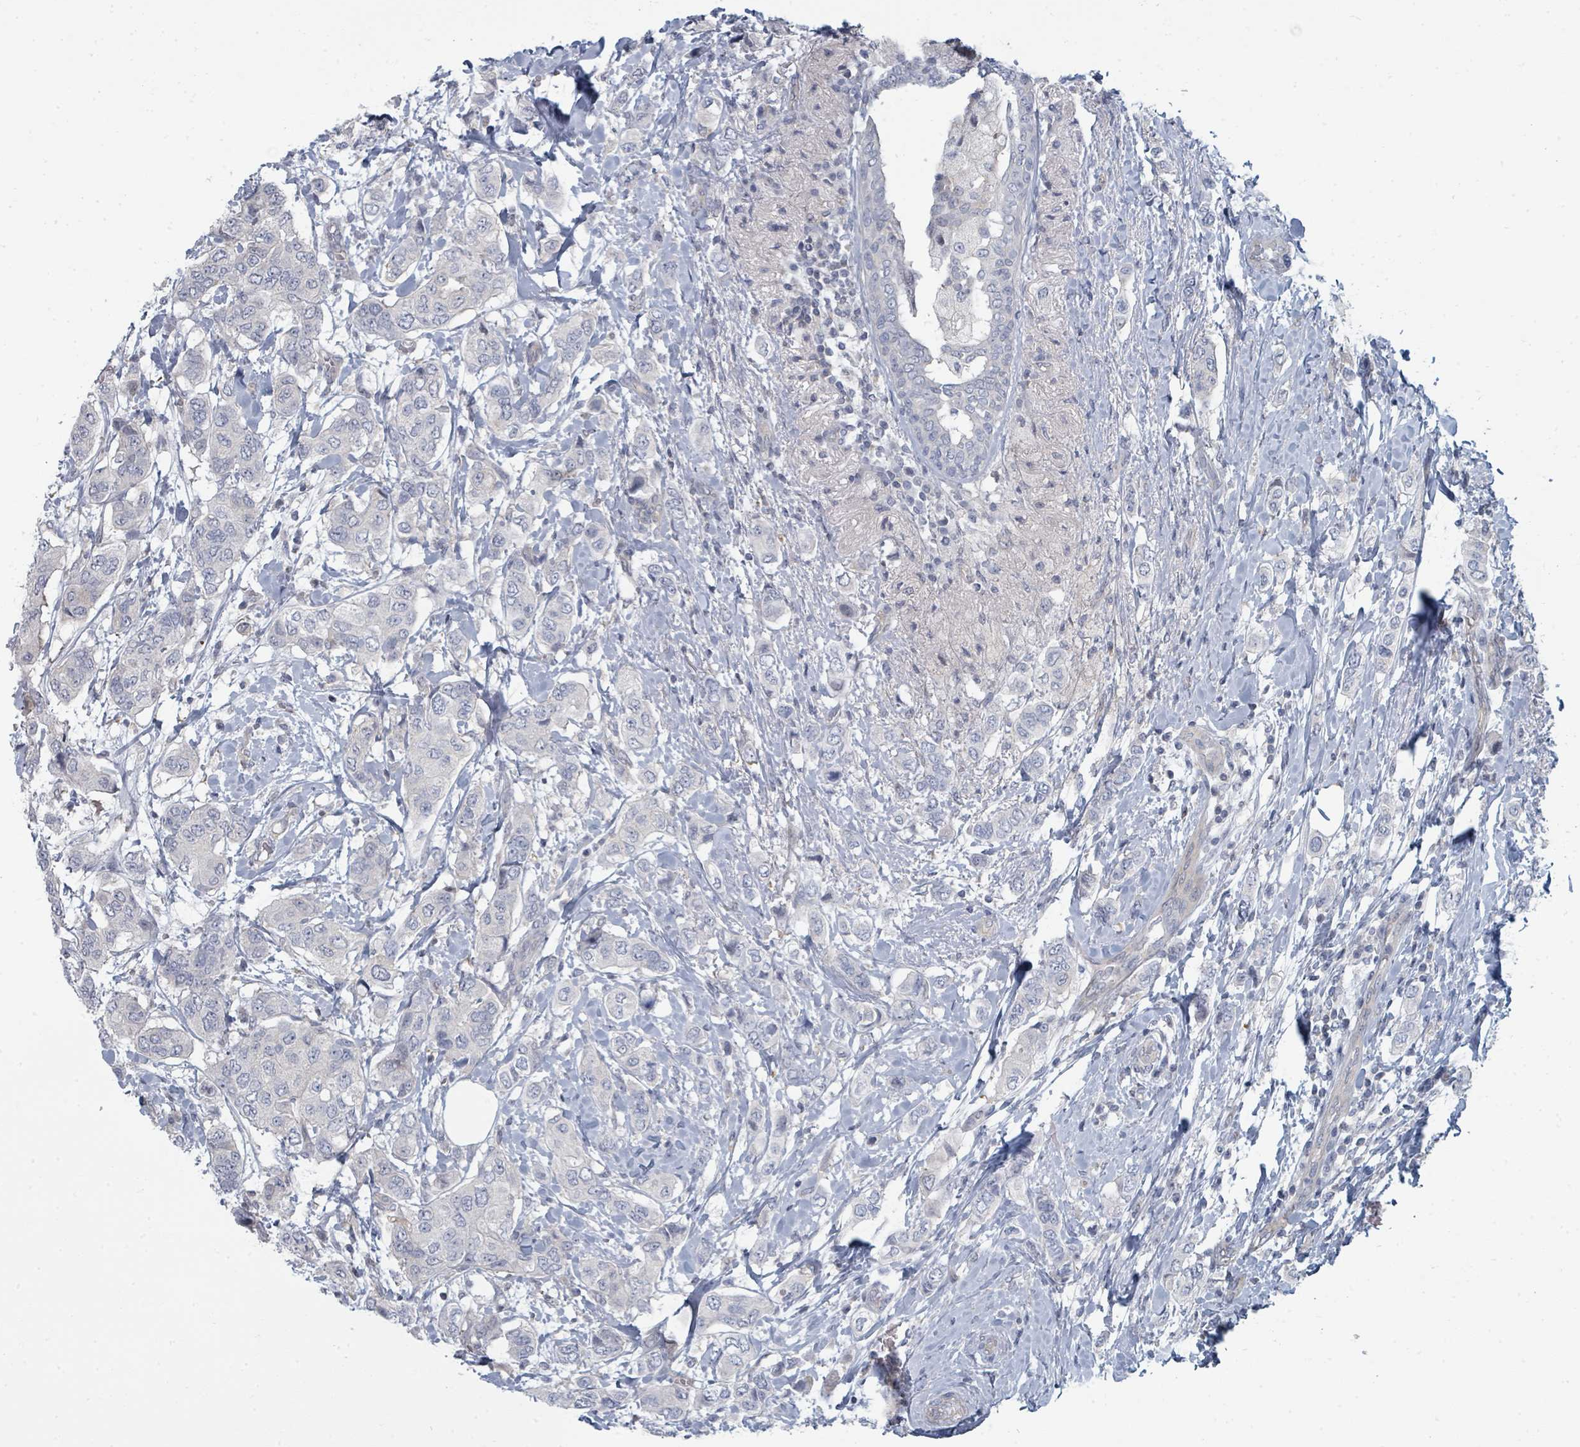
{"staining": {"intensity": "negative", "quantity": "none", "location": "none"}, "tissue": "breast cancer", "cell_type": "Tumor cells", "image_type": "cancer", "snomed": [{"axis": "morphology", "description": "Lobular carcinoma"}, {"axis": "topography", "description": "Breast"}], "caption": "Breast lobular carcinoma was stained to show a protein in brown. There is no significant positivity in tumor cells. (DAB (3,3'-diaminobenzidine) immunohistochemistry (IHC) with hematoxylin counter stain).", "gene": "SLC25A45", "patient": {"sex": "female", "age": 51}}